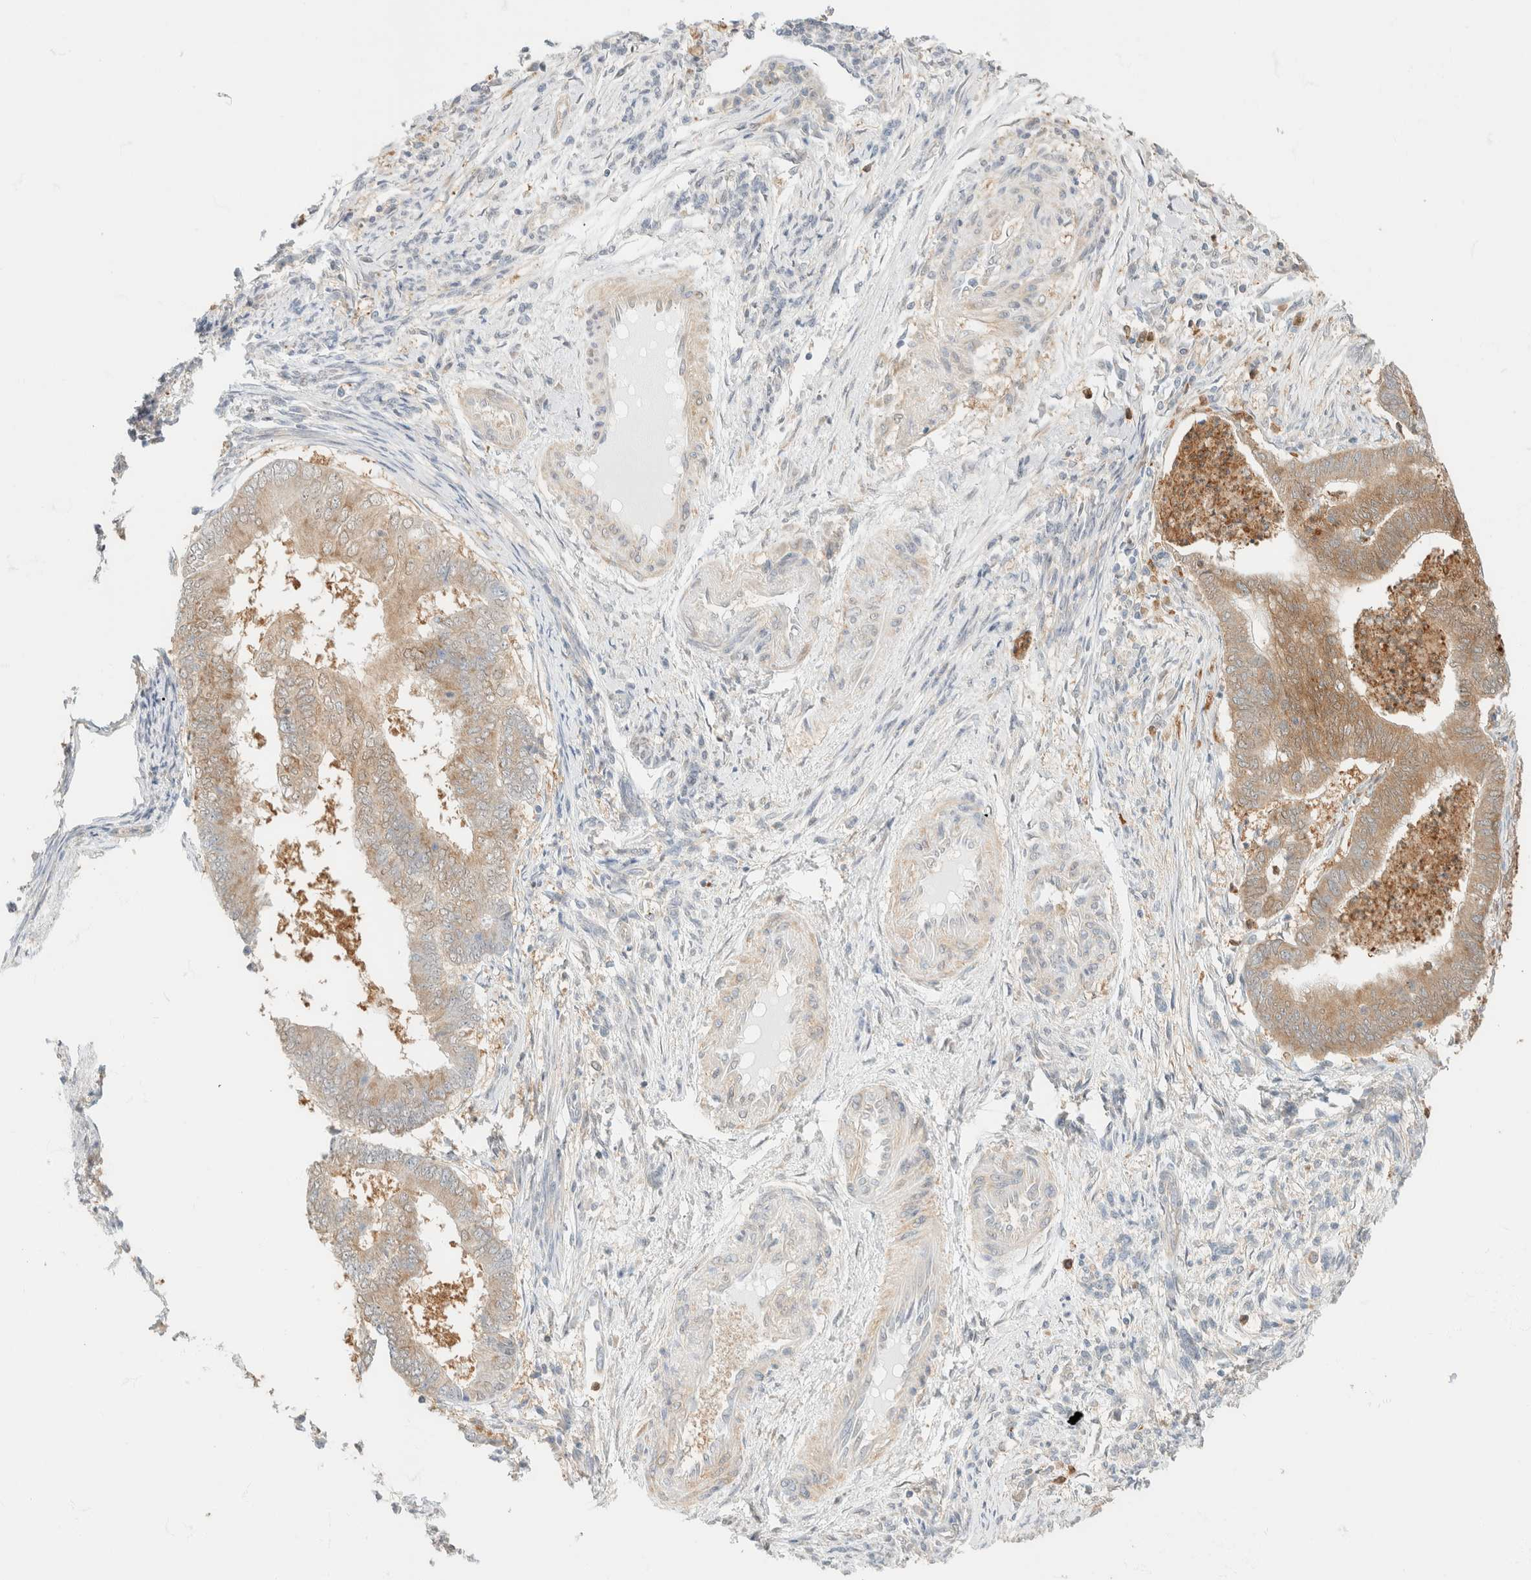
{"staining": {"intensity": "moderate", "quantity": ">75%", "location": "cytoplasmic/membranous"}, "tissue": "endometrial cancer", "cell_type": "Tumor cells", "image_type": "cancer", "snomed": [{"axis": "morphology", "description": "Polyp, NOS"}, {"axis": "morphology", "description": "Adenocarcinoma, NOS"}, {"axis": "morphology", "description": "Adenoma, NOS"}, {"axis": "topography", "description": "Endometrium"}], "caption": "A brown stain labels moderate cytoplasmic/membranous staining of a protein in endometrial cancer (polyp) tumor cells. (IHC, brightfield microscopy, high magnification).", "gene": "GPI", "patient": {"sex": "female", "age": 79}}